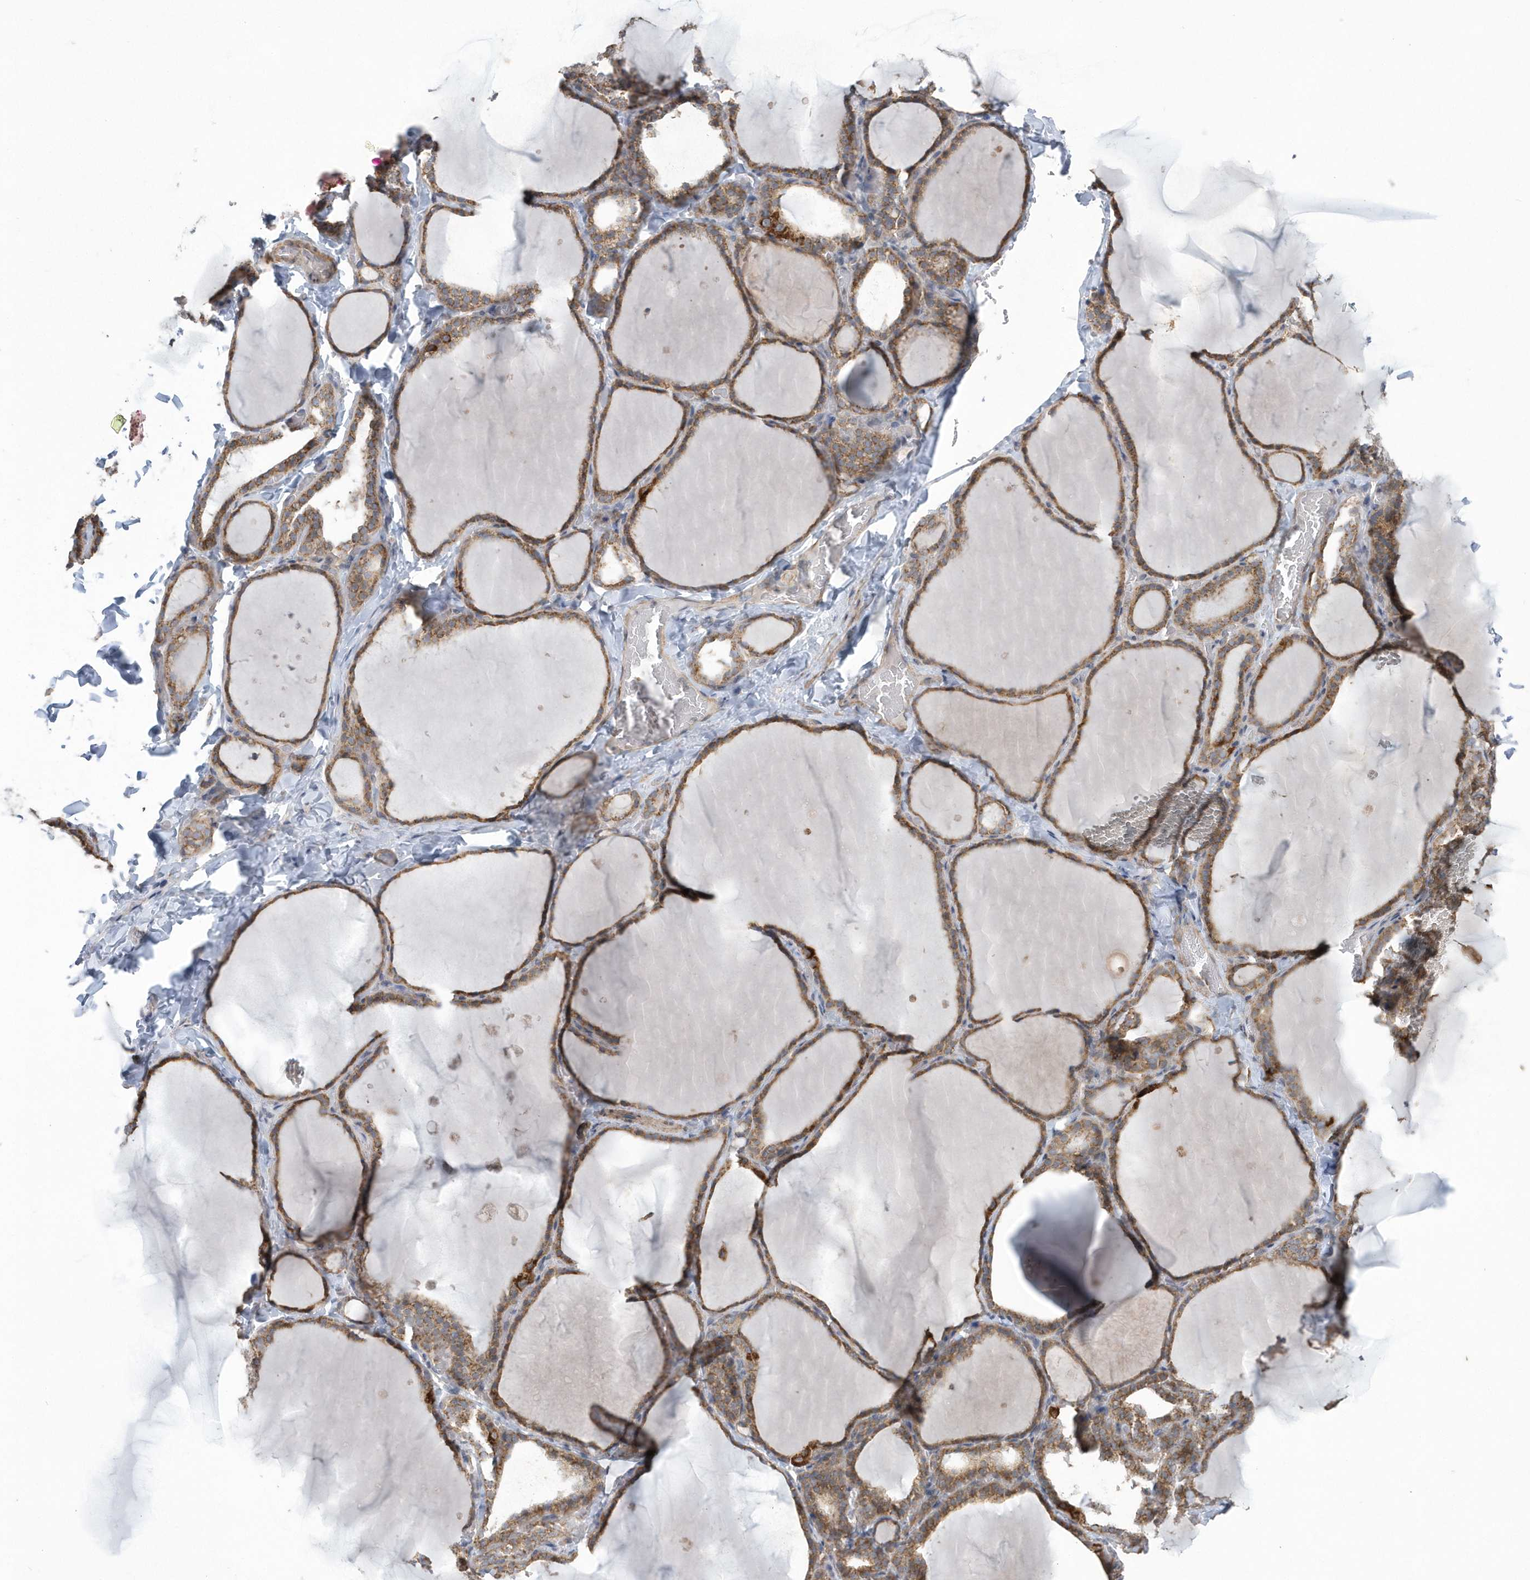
{"staining": {"intensity": "moderate", "quantity": ">75%", "location": "cytoplasmic/membranous"}, "tissue": "thyroid gland", "cell_type": "Glandular cells", "image_type": "normal", "snomed": [{"axis": "morphology", "description": "Normal tissue, NOS"}, {"axis": "topography", "description": "Thyroid gland"}], "caption": "Glandular cells exhibit medium levels of moderate cytoplasmic/membranous expression in about >75% of cells in unremarkable thyroid gland.", "gene": "SLX9", "patient": {"sex": "female", "age": 22}}